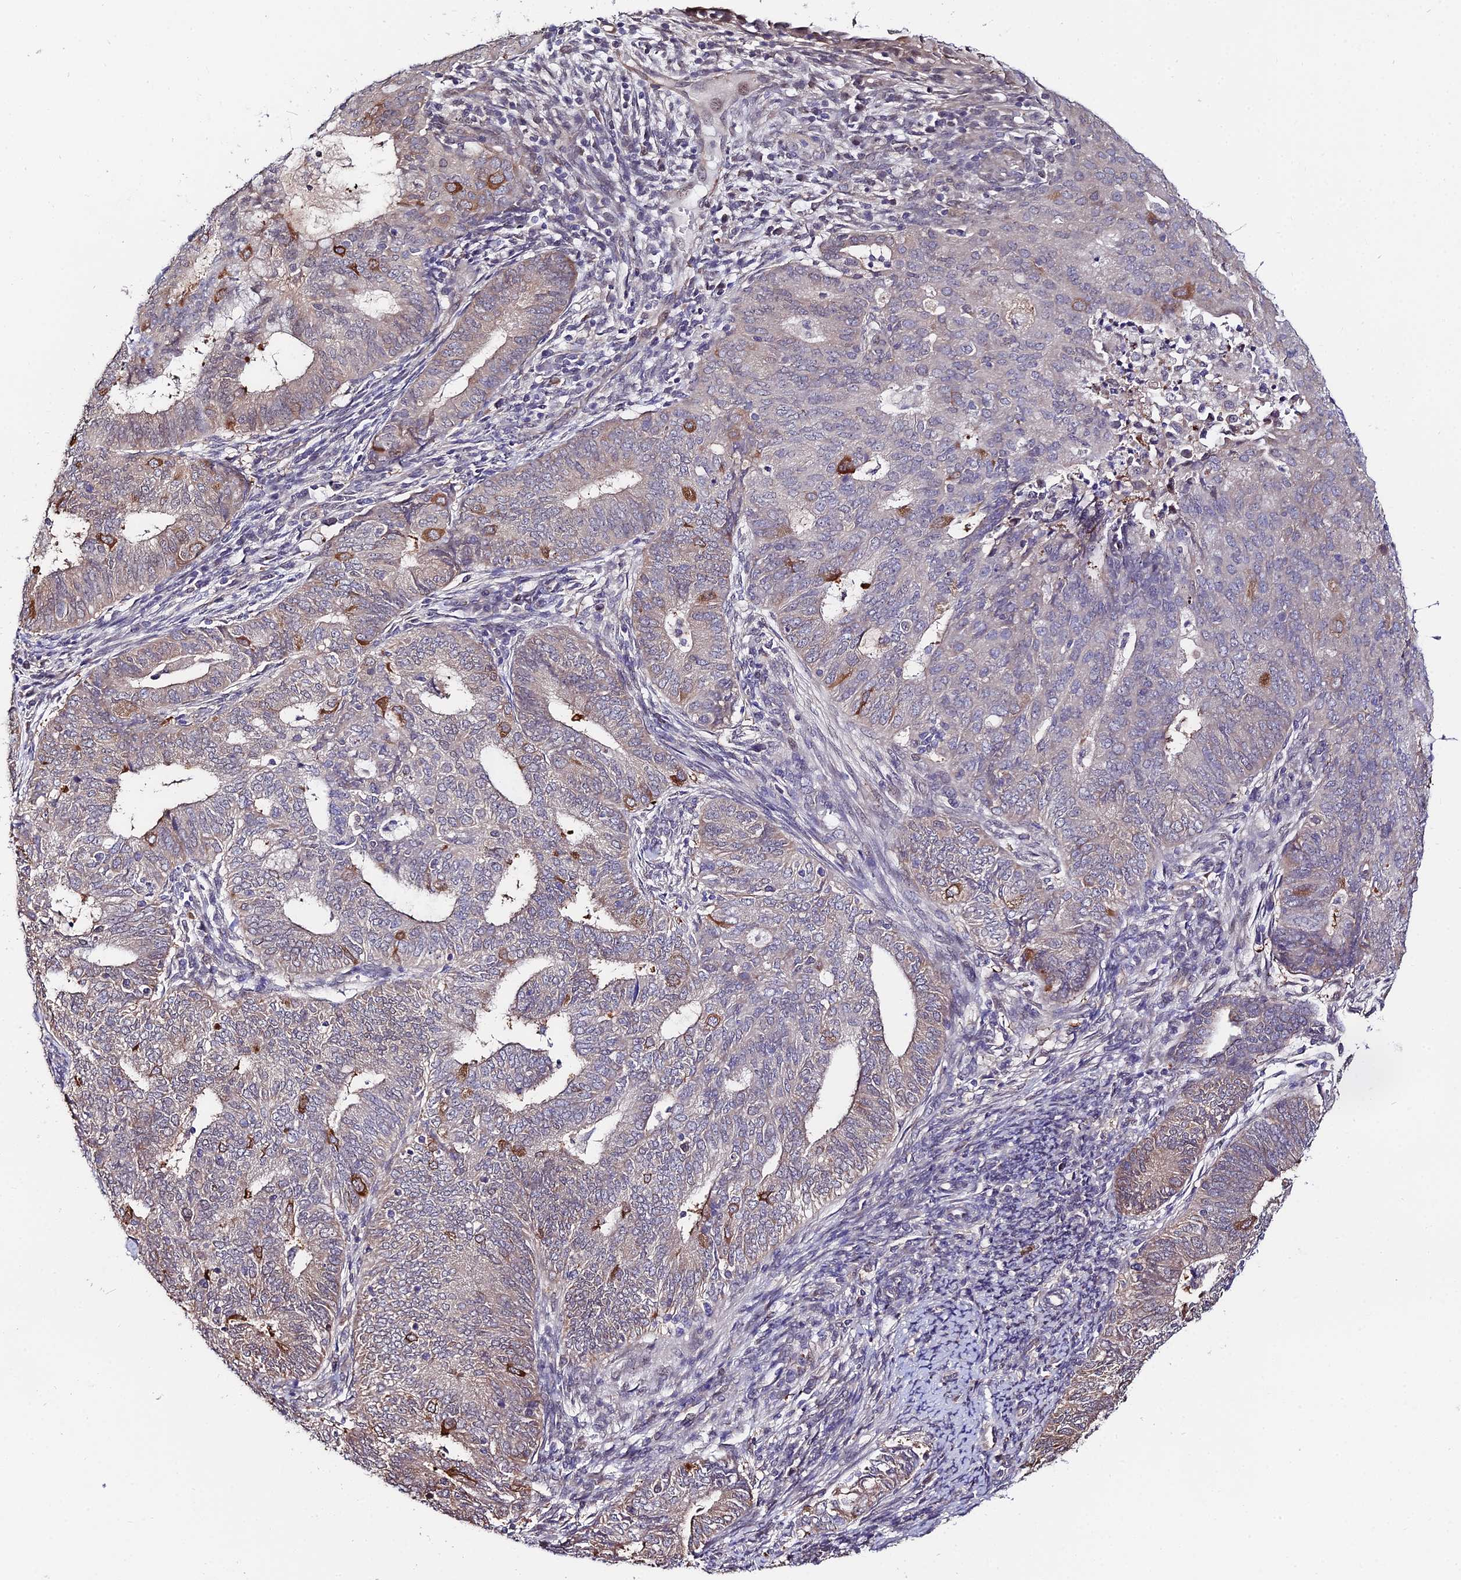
{"staining": {"intensity": "strong", "quantity": "<25%", "location": "cytoplasmic/membranous"}, "tissue": "endometrial cancer", "cell_type": "Tumor cells", "image_type": "cancer", "snomed": [{"axis": "morphology", "description": "Adenocarcinoma, NOS"}, {"axis": "topography", "description": "Endometrium"}], "caption": "This image exhibits immunohistochemistry staining of endometrial adenocarcinoma, with medium strong cytoplasmic/membranous staining in approximately <25% of tumor cells.", "gene": "INPP4A", "patient": {"sex": "female", "age": 62}}